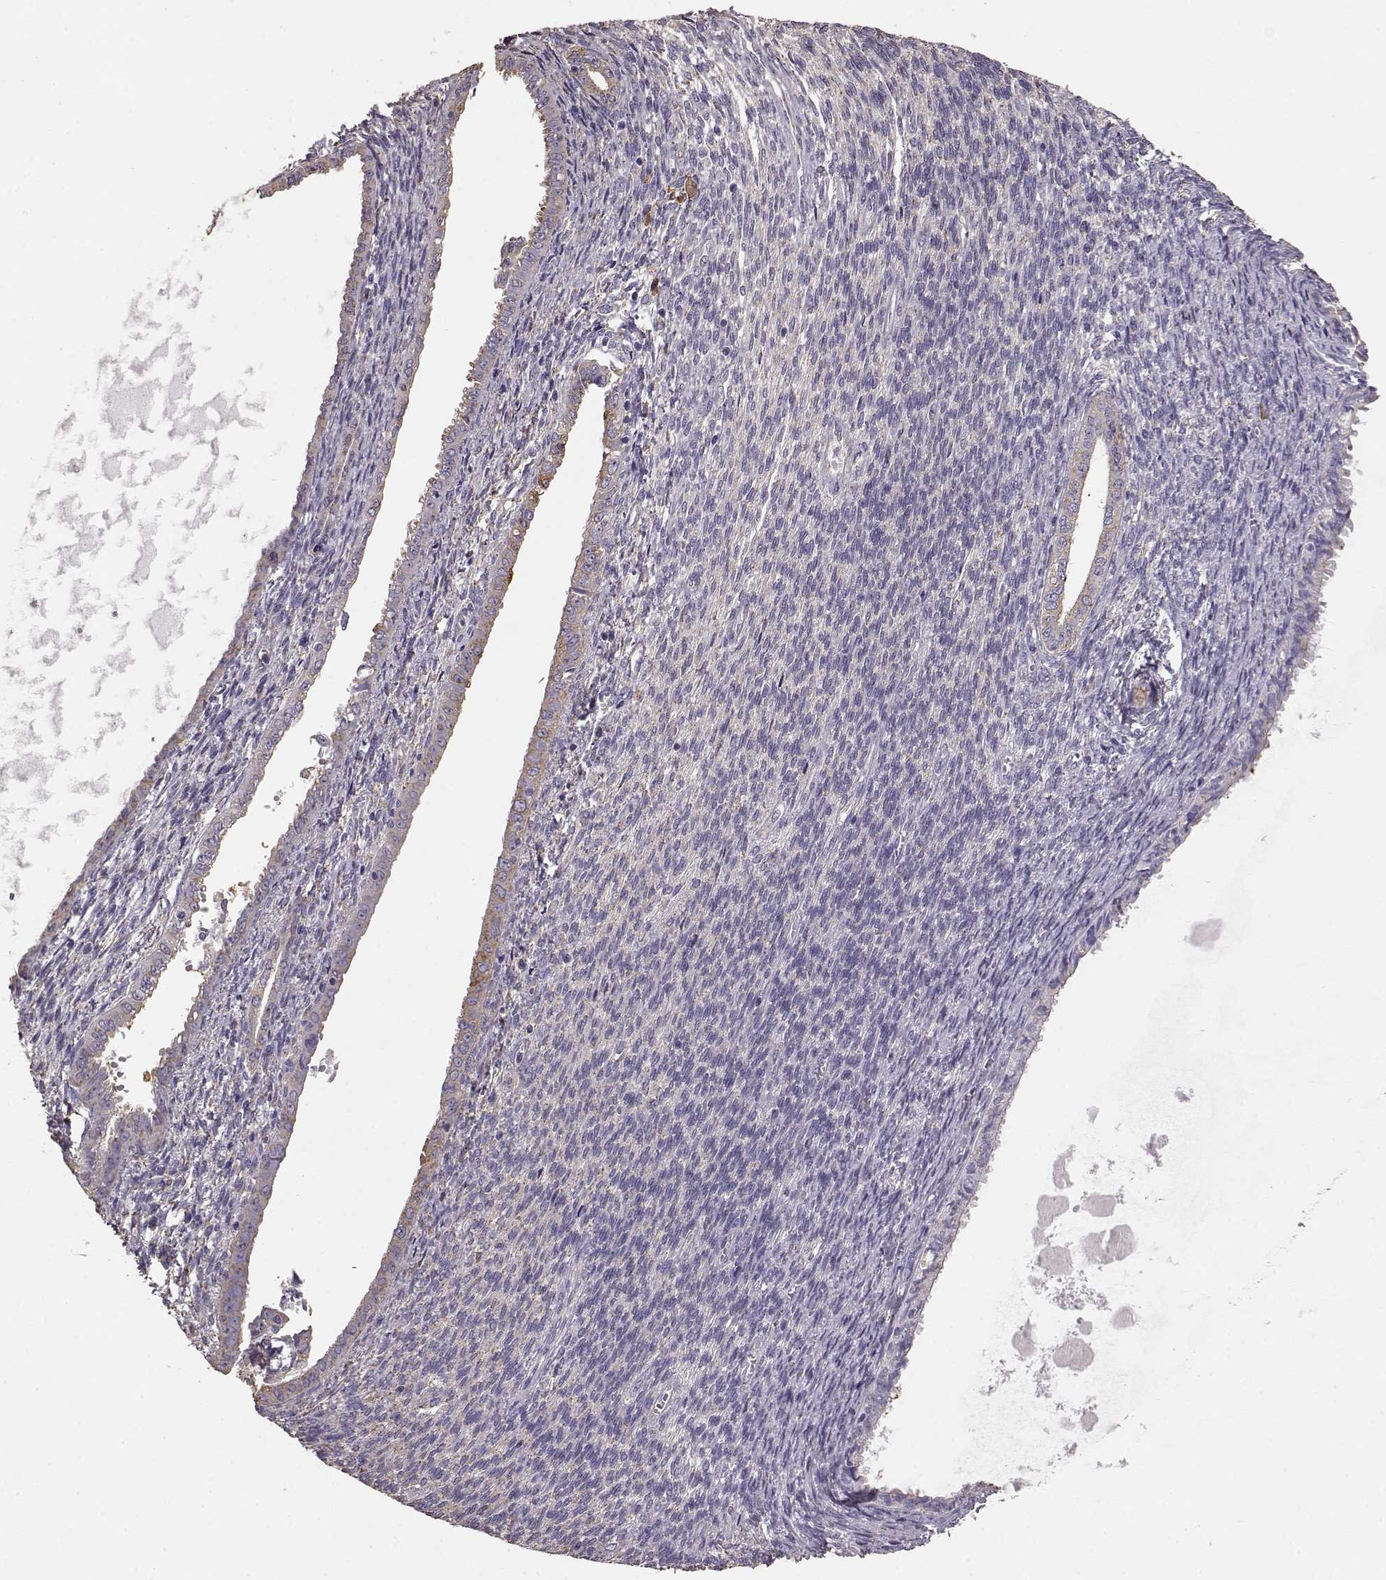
{"staining": {"intensity": "weak", "quantity": "<25%", "location": "cytoplasmic/membranous"}, "tissue": "endometrial cancer", "cell_type": "Tumor cells", "image_type": "cancer", "snomed": [{"axis": "morphology", "description": "Adenocarcinoma, NOS"}, {"axis": "topography", "description": "Endometrium"}], "caption": "The immunohistochemistry micrograph has no significant expression in tumor cells of endometrial cancer tissue.", "gene": "GABRG3", "patient": {"sex": "female", "age": 86}}